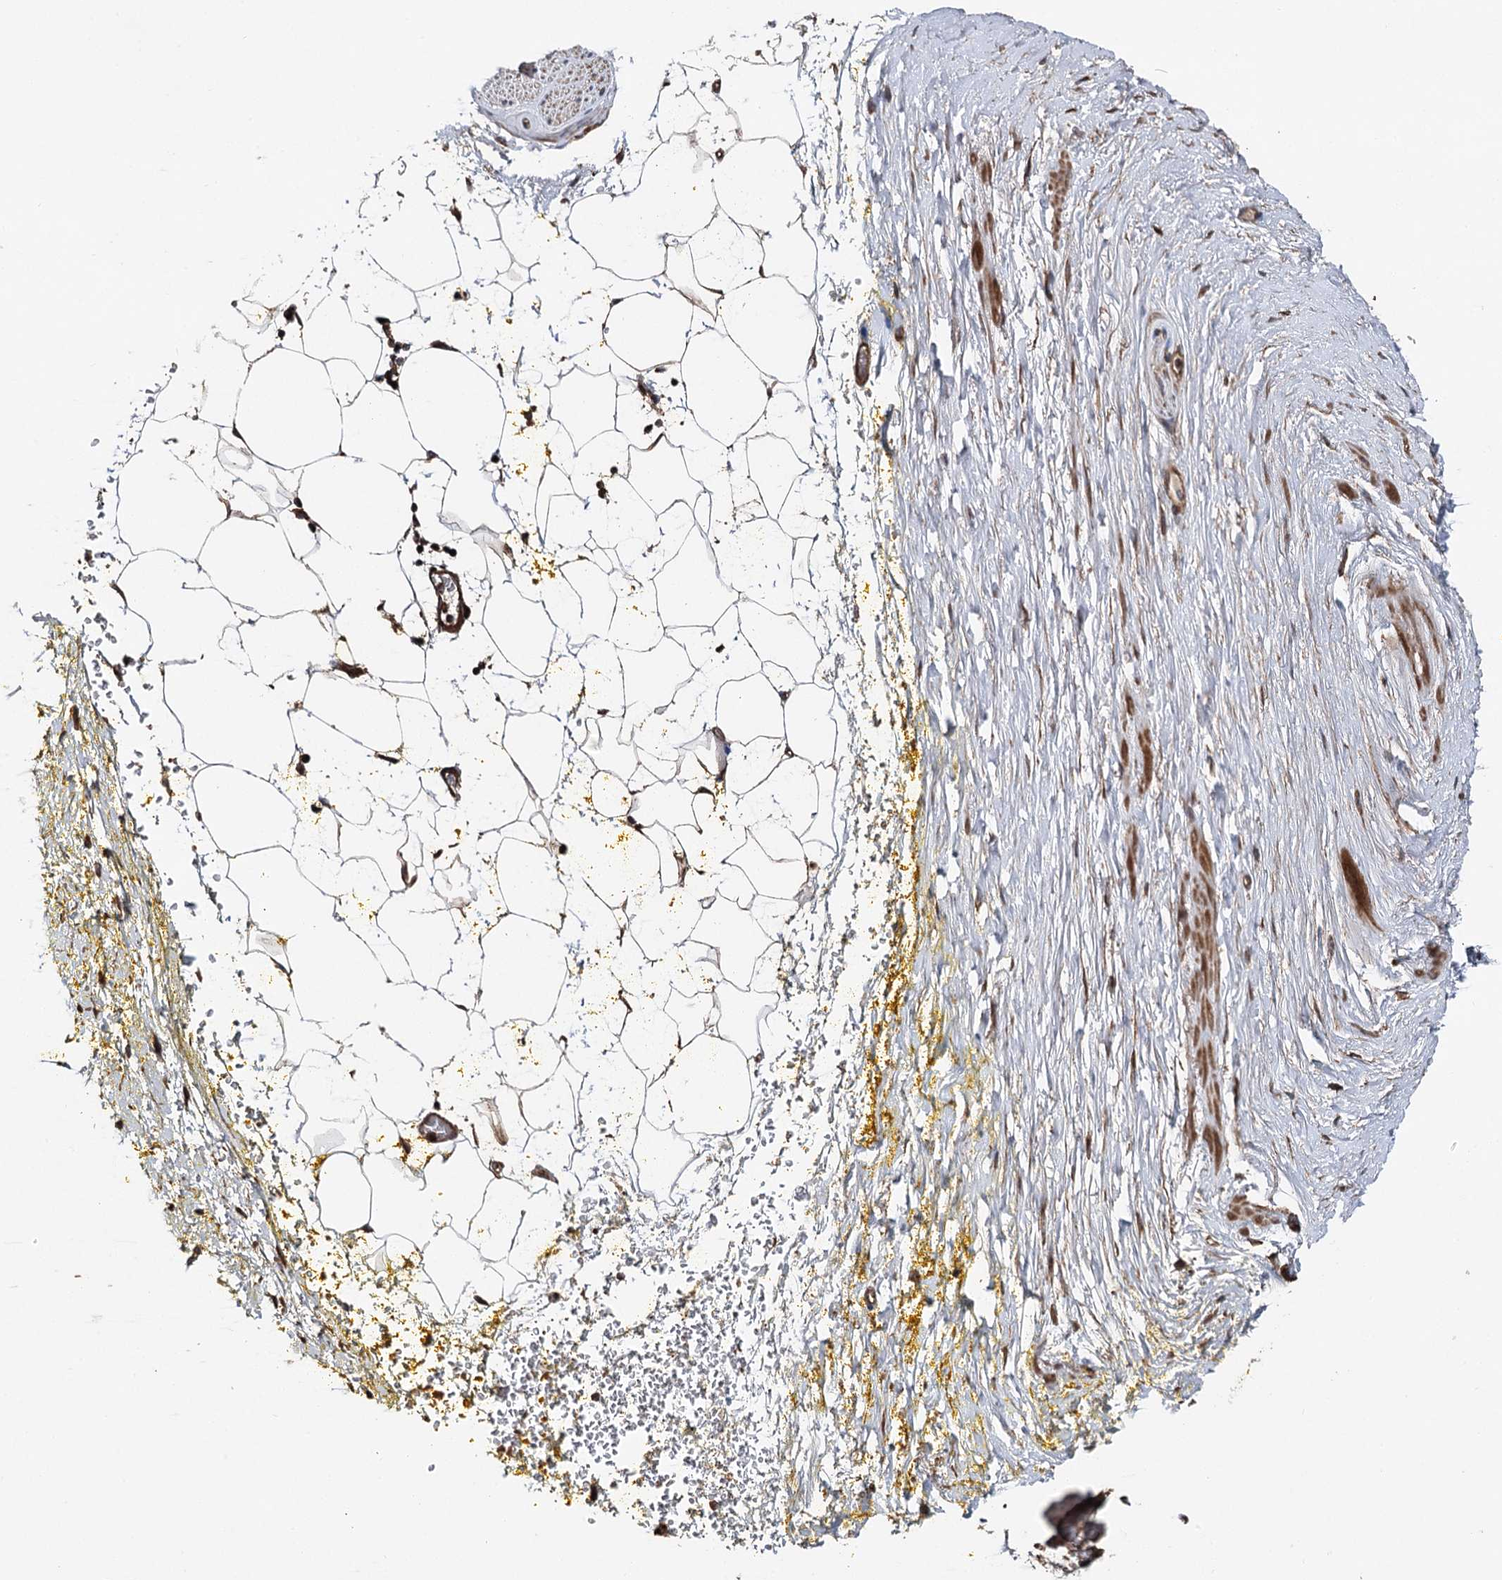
{"staining": {"intensity": "moderate", "quantity": ">75%", "location": "cytoplasmic/membranous"}, "tissue": "adipose tissue", "cell_type": "Adipocytes", "image_type": "normal", "snomed": [{"axis": "morphology", "description": "Normal tissue, NOS"}, {"axis": "morphology", "description": "Adenocarcinoma, Low grade"}, {"axis": "topography", "description": "Prostate"}, {"axis": "topography", "description": "Peripheral nerve tissue"}], "caption": "Brown immunohistochemical staining in normal human adipose tissue reveals moderate cytoplasmic/membranous expression in approximately >75% of adipocytes. Using DAB (3,3'-diaminobenzidine) (brown) and hematoxylin (blue) stains, captured at high magnification using brightfield microscopy.", "gene": "ITFG2", "patient": {"sex": "male", "age": 63}}